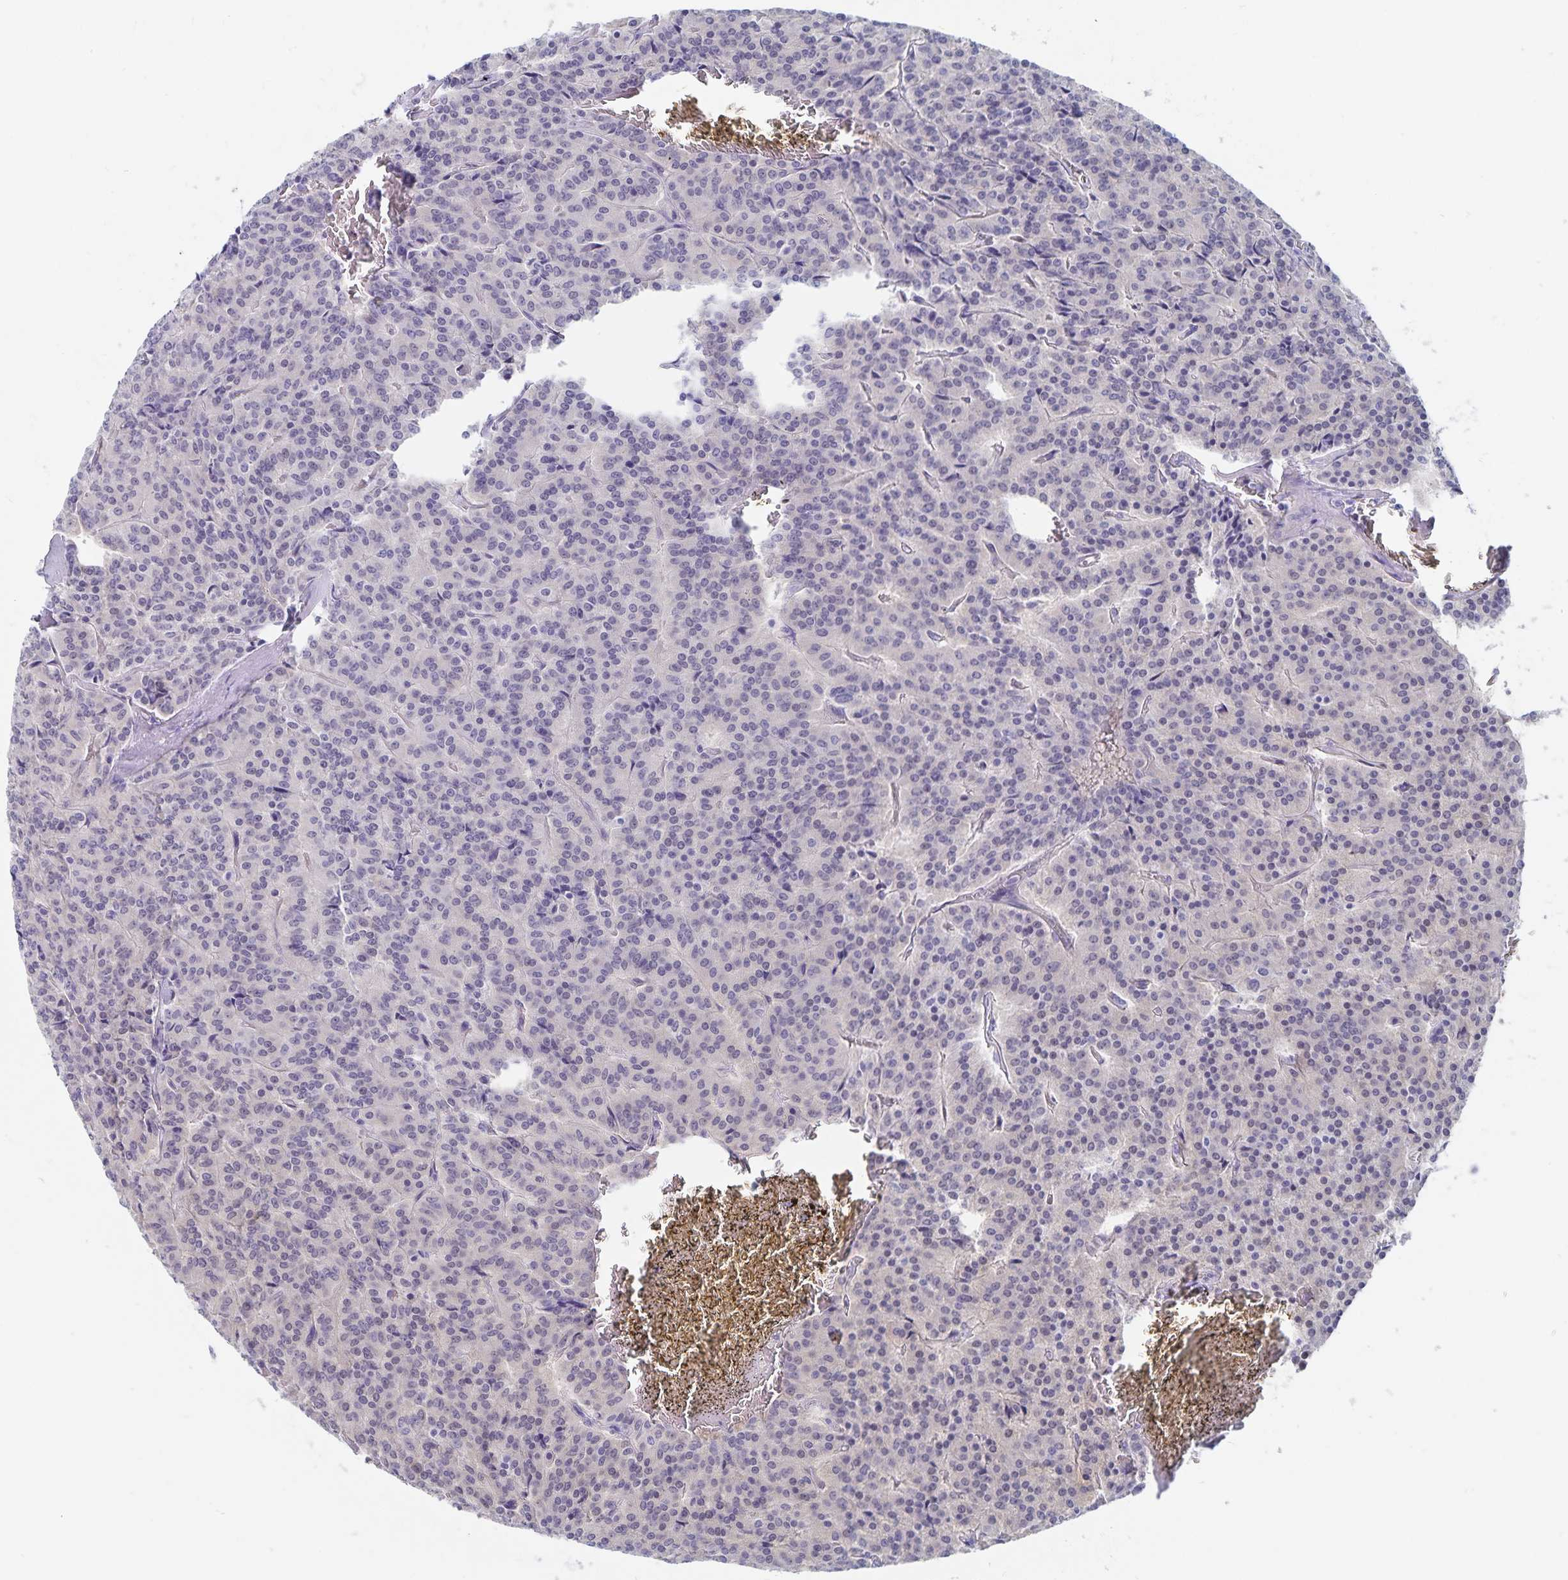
{"staining": {"intensity": "negative", "quantity": "none", "location": "none"}, "tissue": "carcinoid", "cell_type": "Tumor cells", "image_type": "cancer", "snomed": [{"axis": "morphology", "description": "Carcinoid, malignant, NOS"}, {"axis": "topography", "description": "Lung"}], "caption": "Tumor cells are negative for protein expression in human malignant carcinoid.", "gene": "BAG6", "patient": {"sex": "male", "age": 70}}